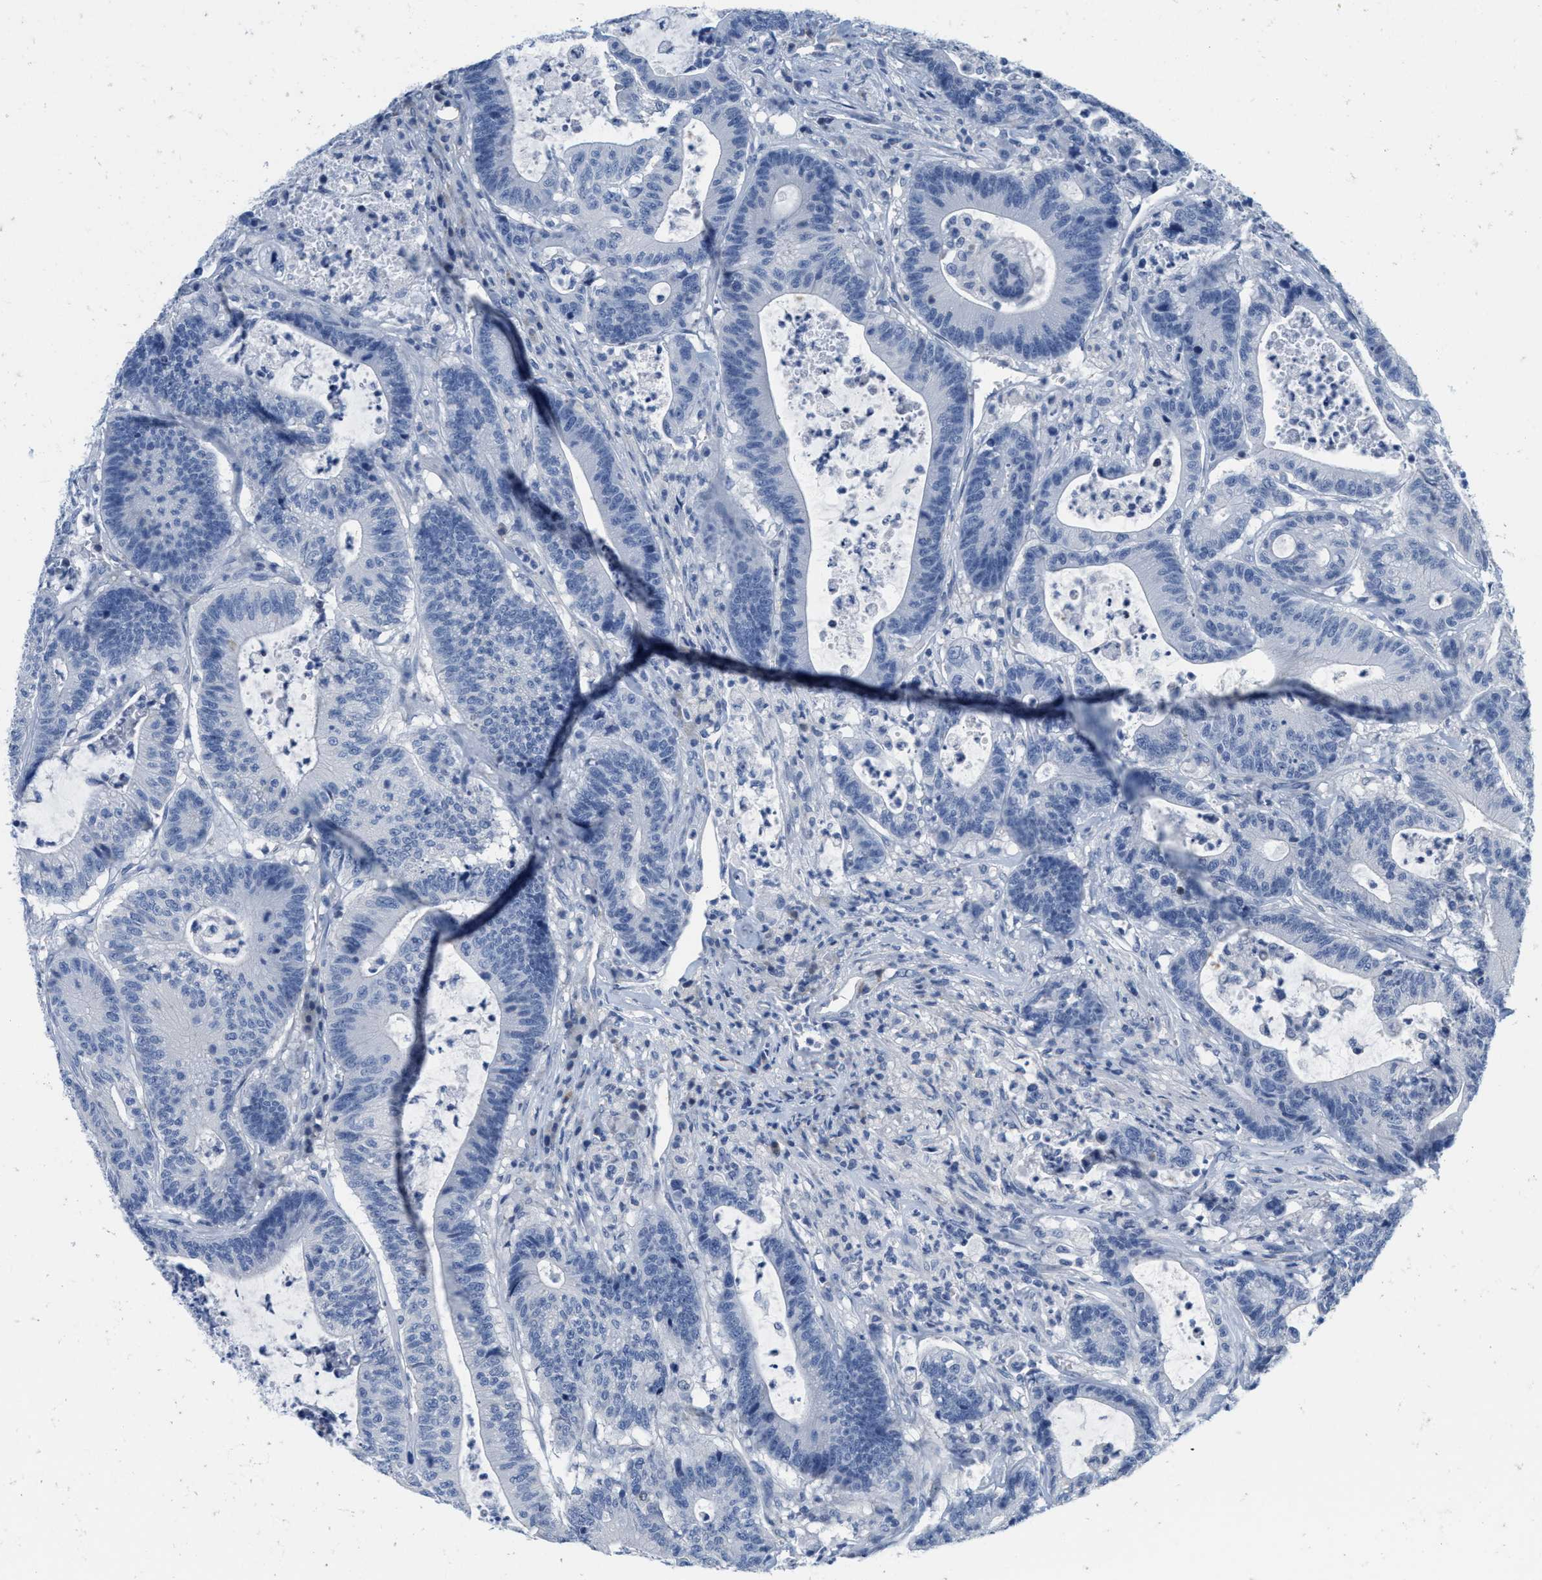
{"staining": {"intensity": "negative", "quantity": "none", "location": "none"}, "tissue": "colorectal cancer", "cell_type": "Tumor cells", "image_type": "cancer", "snomed": [{"axis": "morphology", "description": "Adenocarcinoma, NOS"}, {"axis": "topography", "description": "Colon"}], "caption": "This is an immunohistochemistry (IHC) photomicrograph of human colorectal cancer (adenocarcinoma). There is no staining in tumor cells.", "gene": "ABCB11", "patient": {"sex": "female", "age": 84}}